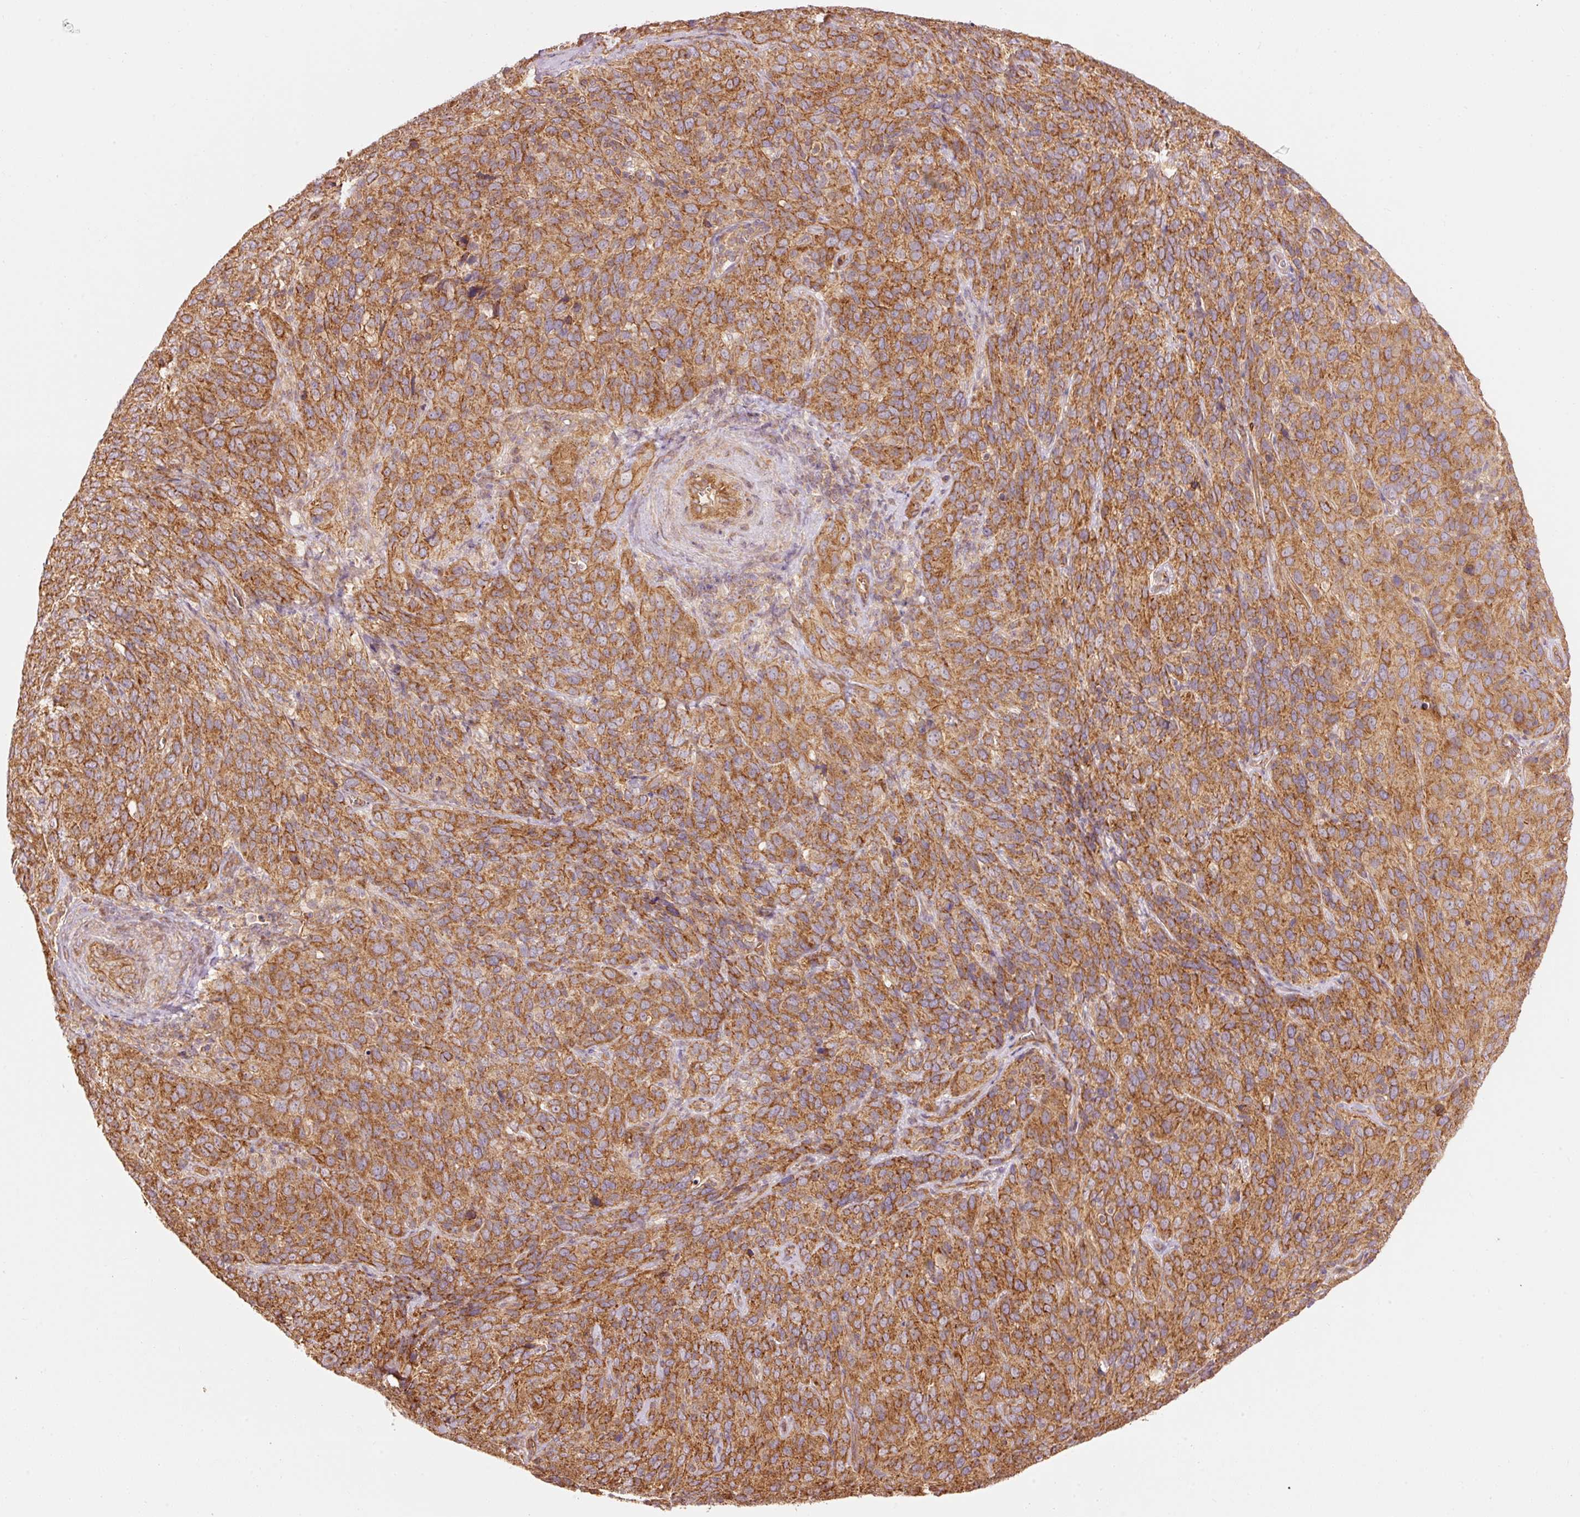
{"staining": {"intensity": "moderate", "quantity": ">75%", "location": "cytoplasmic/membranous"}, "tissue": "cervical cancer", "cell_type": "Tumor cells", "image_type": "cancer", "snomed": [{"axis": "morphology", "description": "Normal tissue, NOS"}, {"axis": "morphology", "description": "Squamous cell carcinoma, NOS"}, {"axis": "topography", "description": "Cervix"}], "caption": "Cervical cancer stained for a protein (brown) reveals moderate cytoplasmic/membranous positive staining in about >75% of tumor cells.", "gene": "ADCY4", "patient": {"sex": "female", "age": 51}}